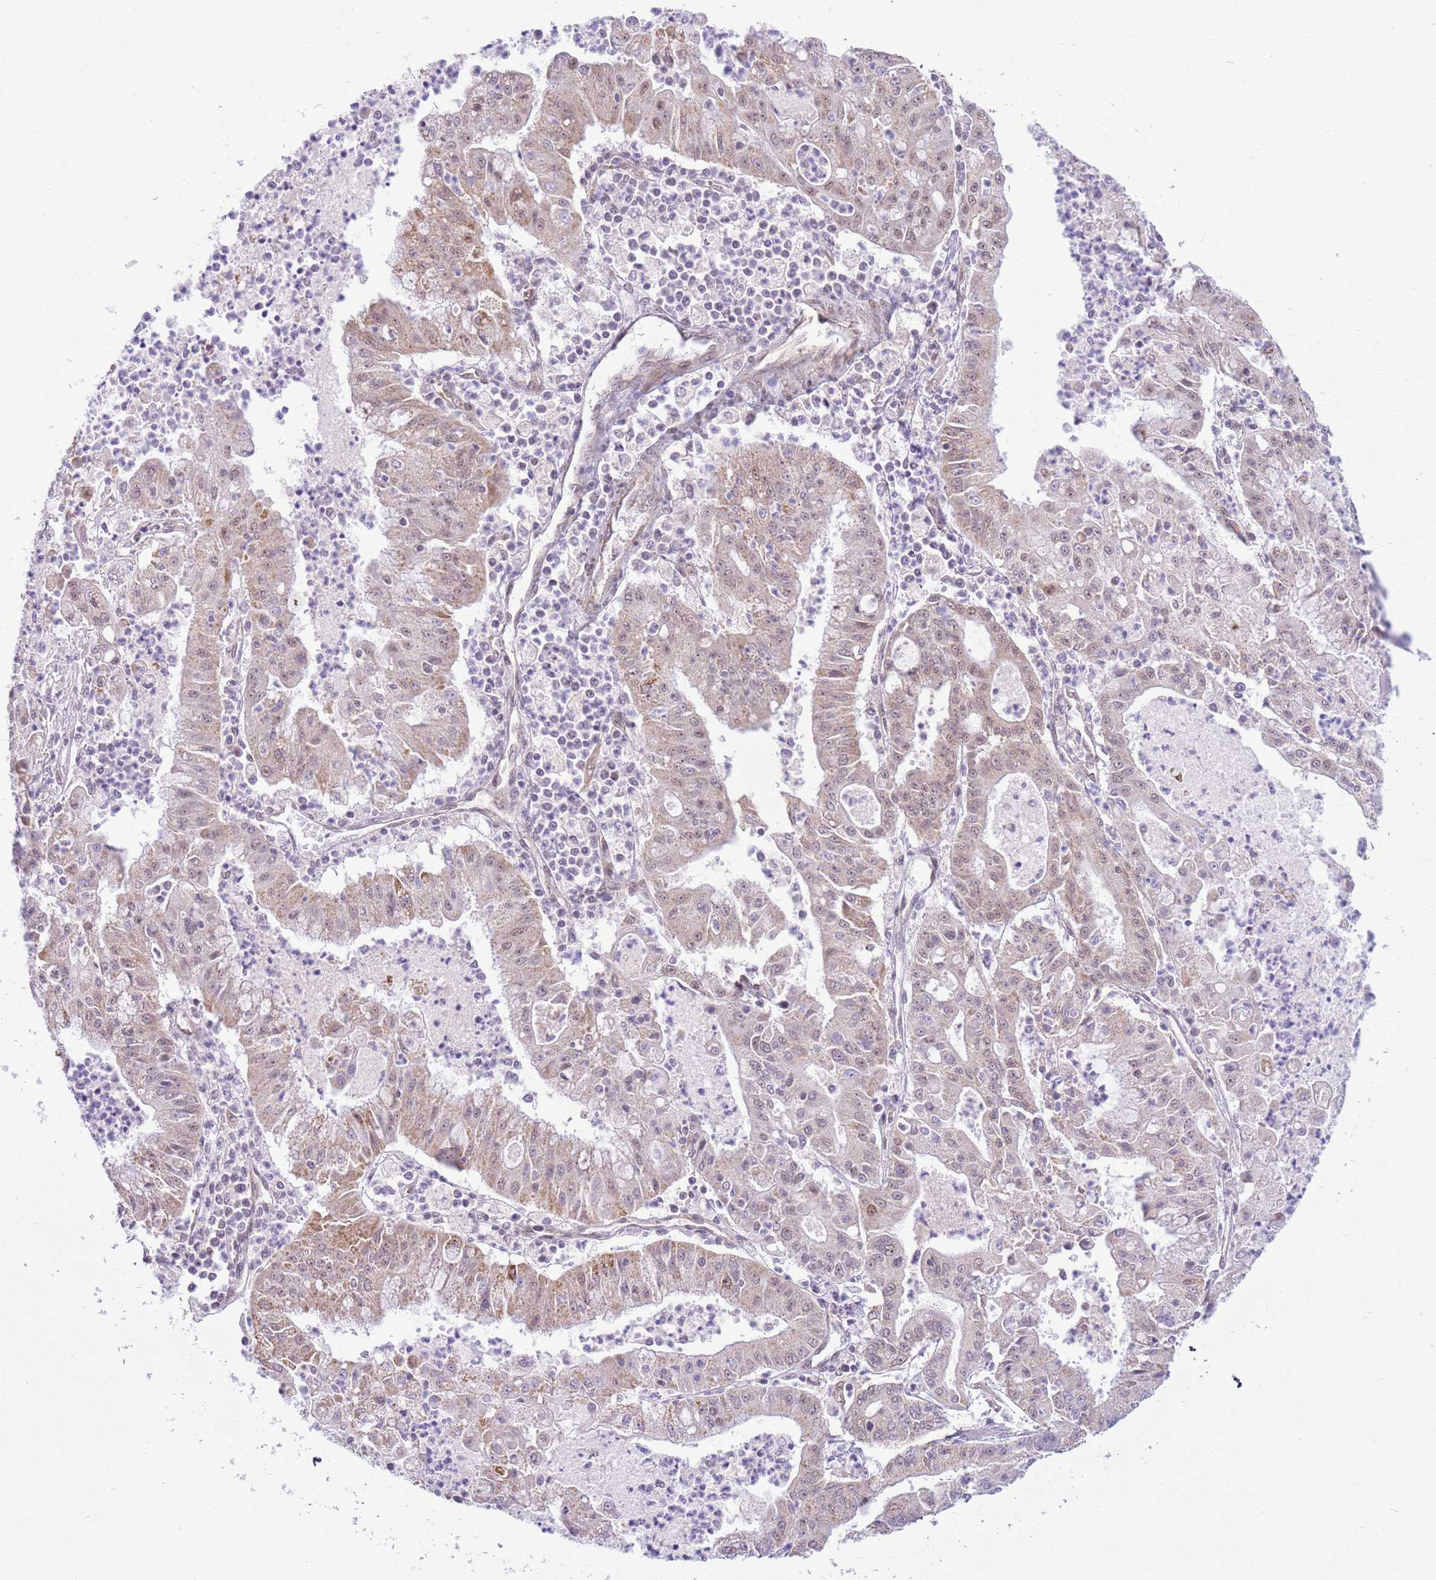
{"staining": {"intensity": "weak", "quantity": "25%-75%", "location": "cytoplasmic/membranous"}, "tissue": "ovarian cancer", "cell_type": "Tumor cells", "image_type": "cancer", "snomed": [{"axis": "morphology", "description": "Cystadenocarcinoma, mucinous, NOS"}, {"axis": "topography", "description": "Ovary"}], "caption": "Human ovarian cancer stained for a protein (brown) exhibits weak cytoplasmic/membranous positive positivity in approximately 25%-75% of tumor cells.", "gene": "FAM120C", "patient": {"sex": "female", "age": 70}}